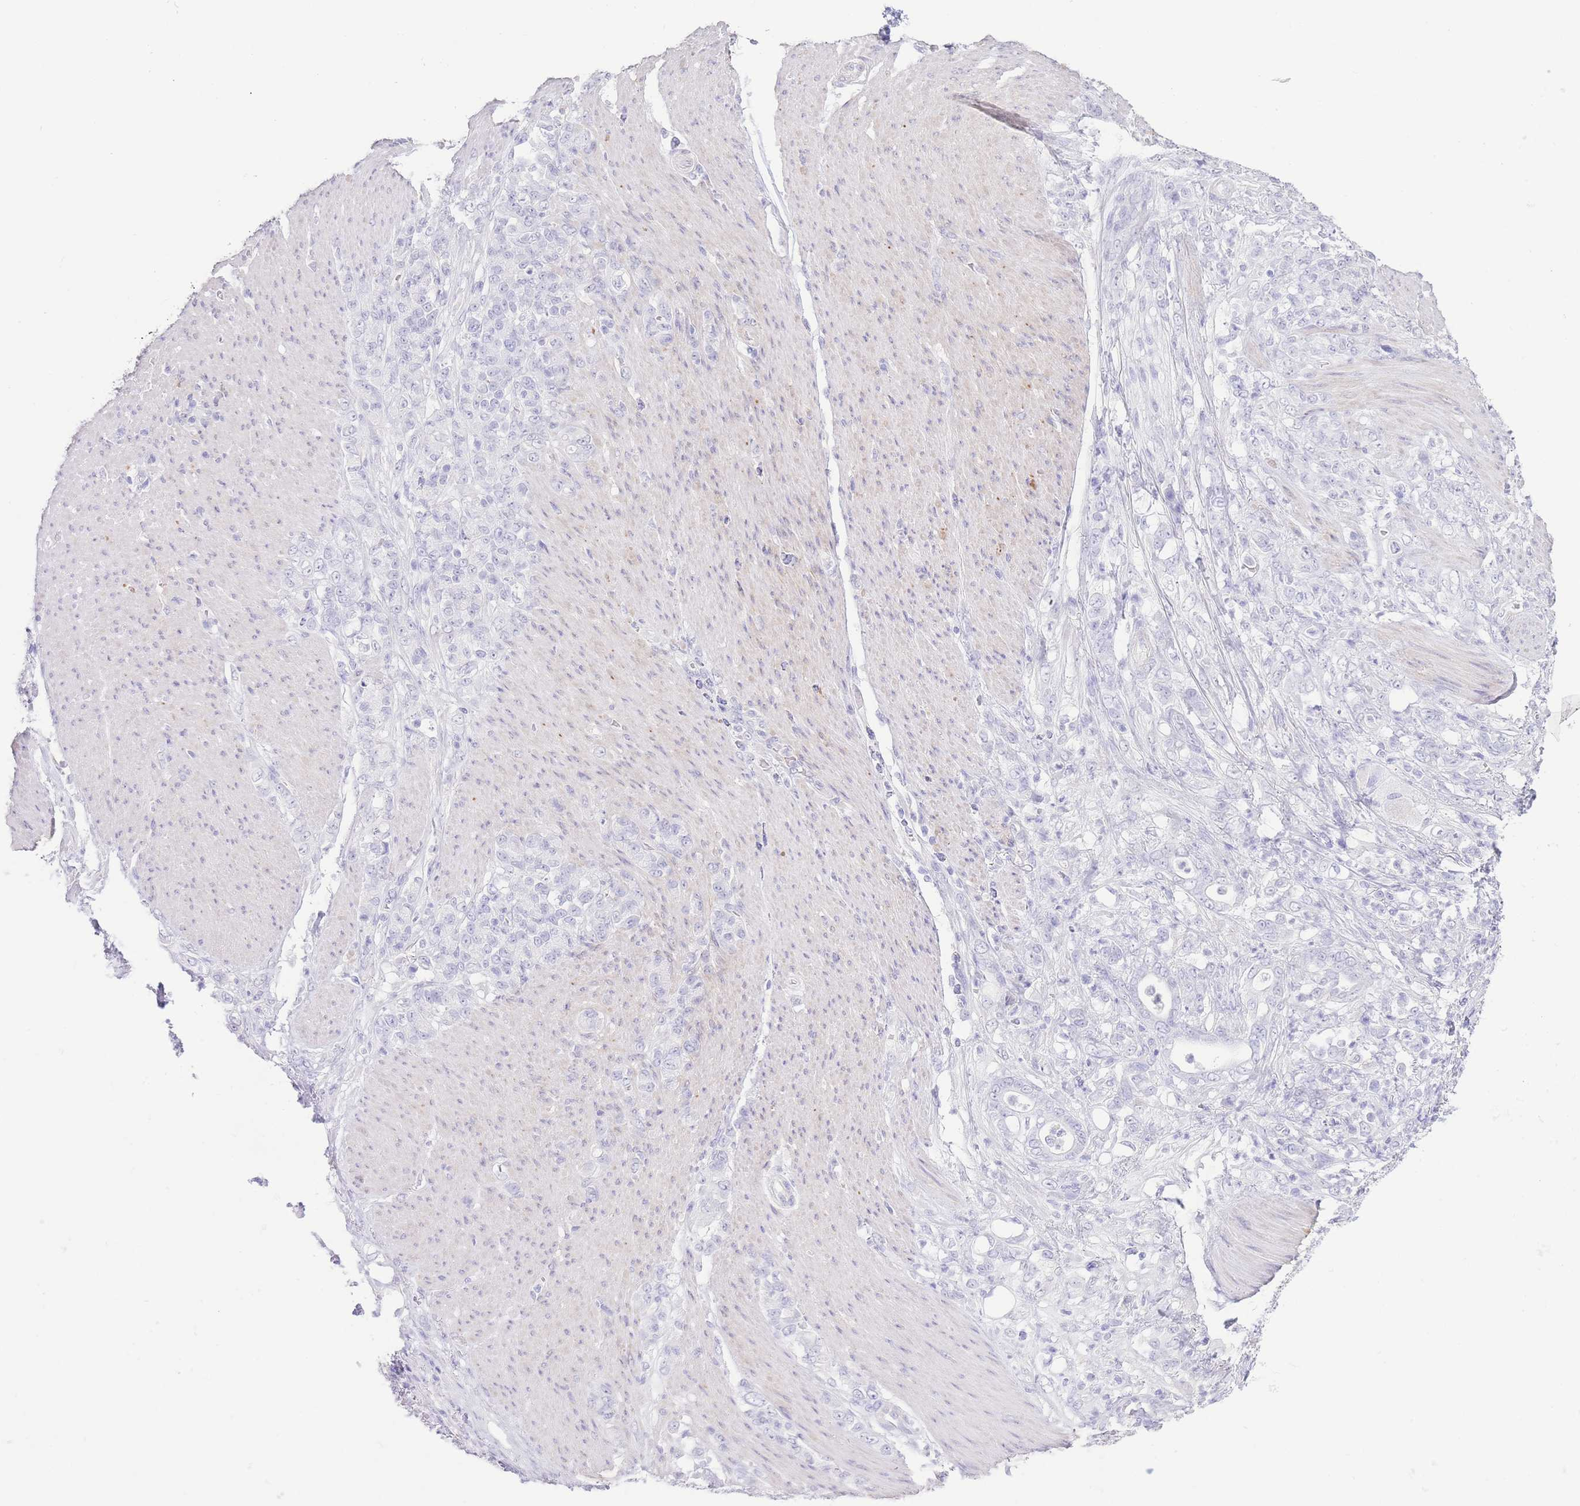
{"staining": {"intensity": "negative", "quantity": "none", "location": "none"}, "tissue": "stomach cancer", "cell_type": "Tumor cells", "image_type": "cancer", "snomed": [{"axis": "morphology", "description": "Adenocarcinoma, NOS"}, {"axis": "topography", "description": "Stomach"}], "caption": "Human adenocarcinoma (stomach) stained for a protein using immunohistochemistry displays no staining in tumor cells.", "gene": "PKLR", "patient": {"sex": "female", "age": 79}}